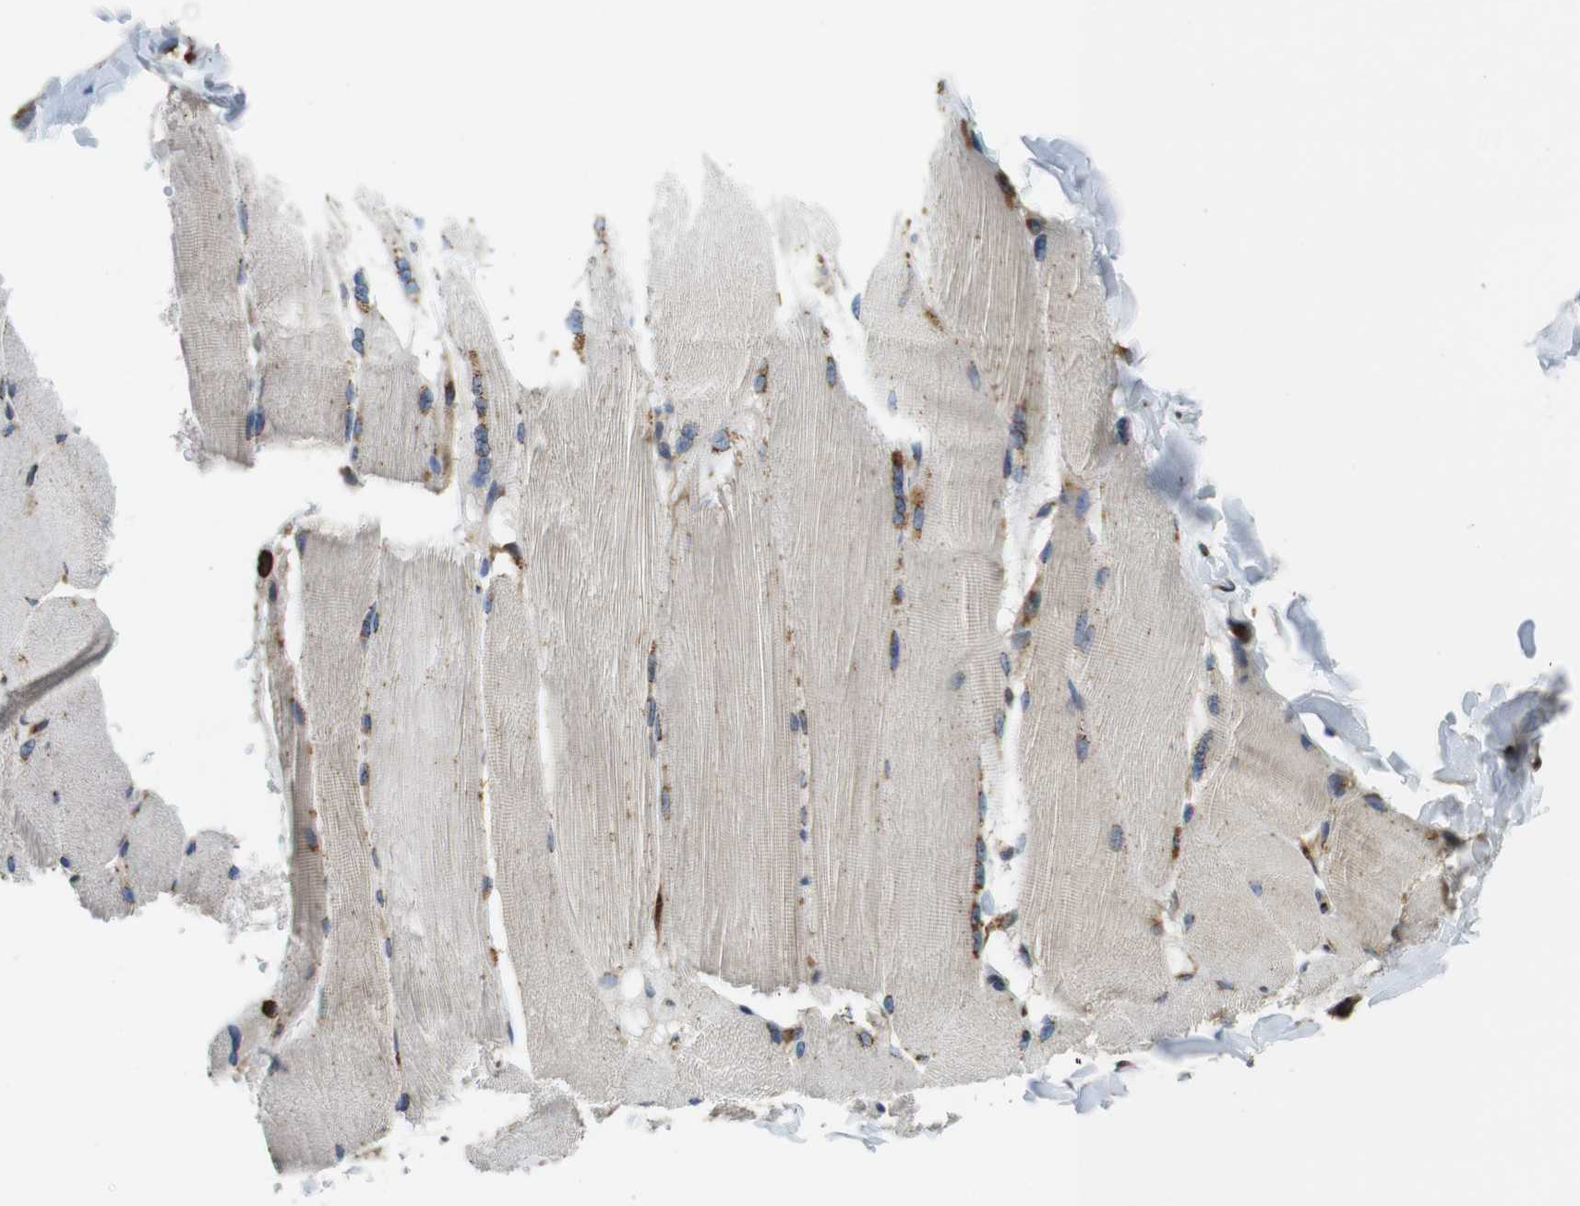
{"staining": {"intensity": "moderate", "quantity": "<25%", "location": "cytoplasmic/membranous"}, "tissue": "skeletal muscle", "cell_type": "Myocytes", "image_type": "normal", "snomed": [{"axis": "morphology", "description": "Normal tissue, NOS"}, {"axis": "topography", "description": "Skin"}, {"axis": "topography", "description": "Skeletal muscle"}], "caption": "DAB (3,3'-diaminobenzidine) immunohistochemical staining of unremarkable skeletal muscle shows moderate cytoplasmic/membranous protein expression in about <25% of myocytes.", "gene": "RAB6A", "patient": {"sex": "male", "age": 83}}